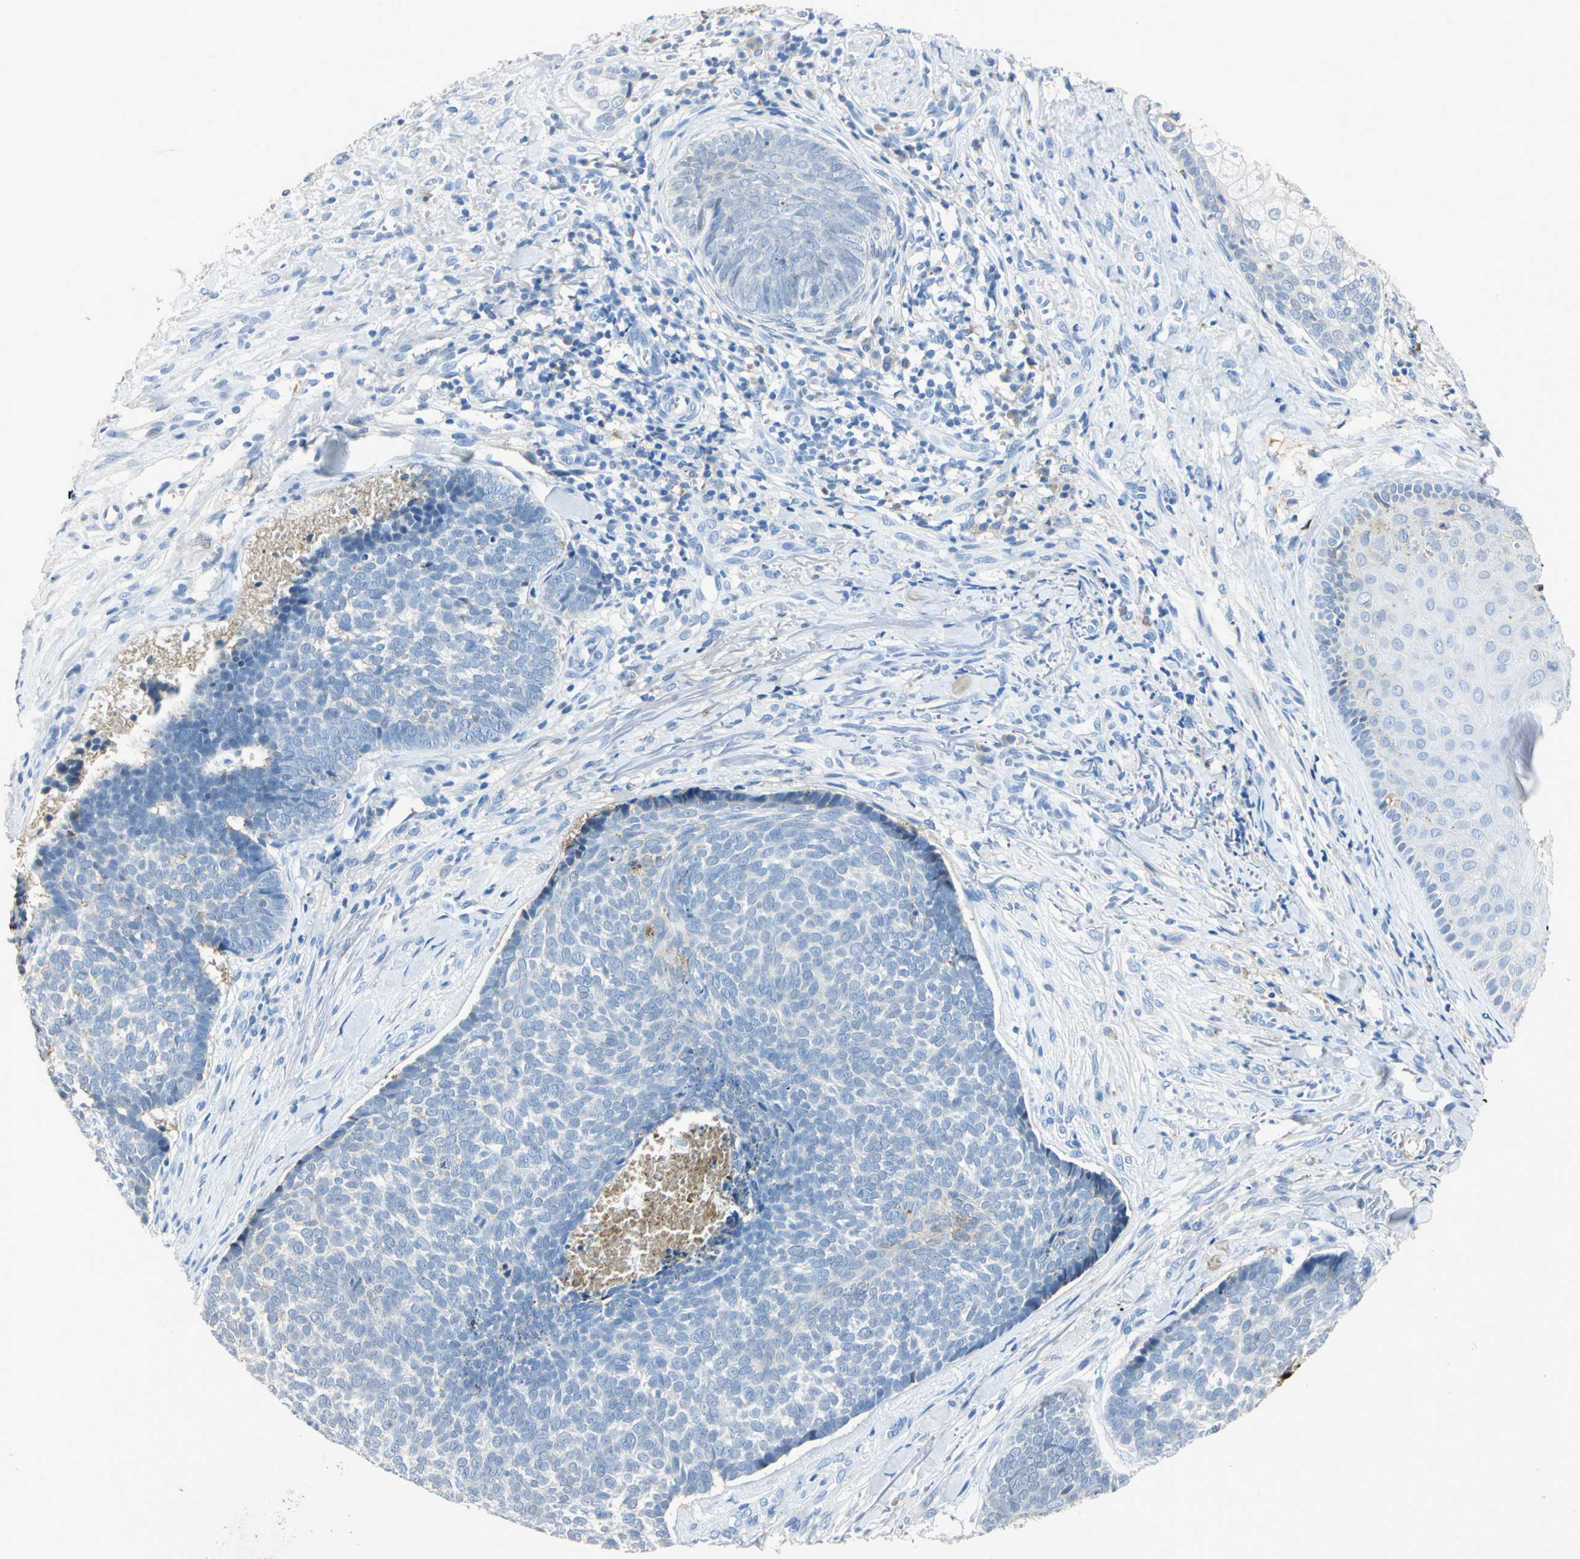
{"staining": {"intensity": "negative", "quantity": "none", "location": "none"}, "tissue": "skin cancer", "cell_type": "Tumor cells", "image_type": "cancer", "snomed": [{"axis": "morphology", "description": "Basal cell carcinoma"}, {"axis": "topography", "description": "Skin"}], "caption": "This is an immunohistochemistry (IHC) histopathology image of skin basal cell carcinoma. There is no expression in tumor cells.", "gene": "ANXA4", "patient": {"sex": "male", "age": 84}}